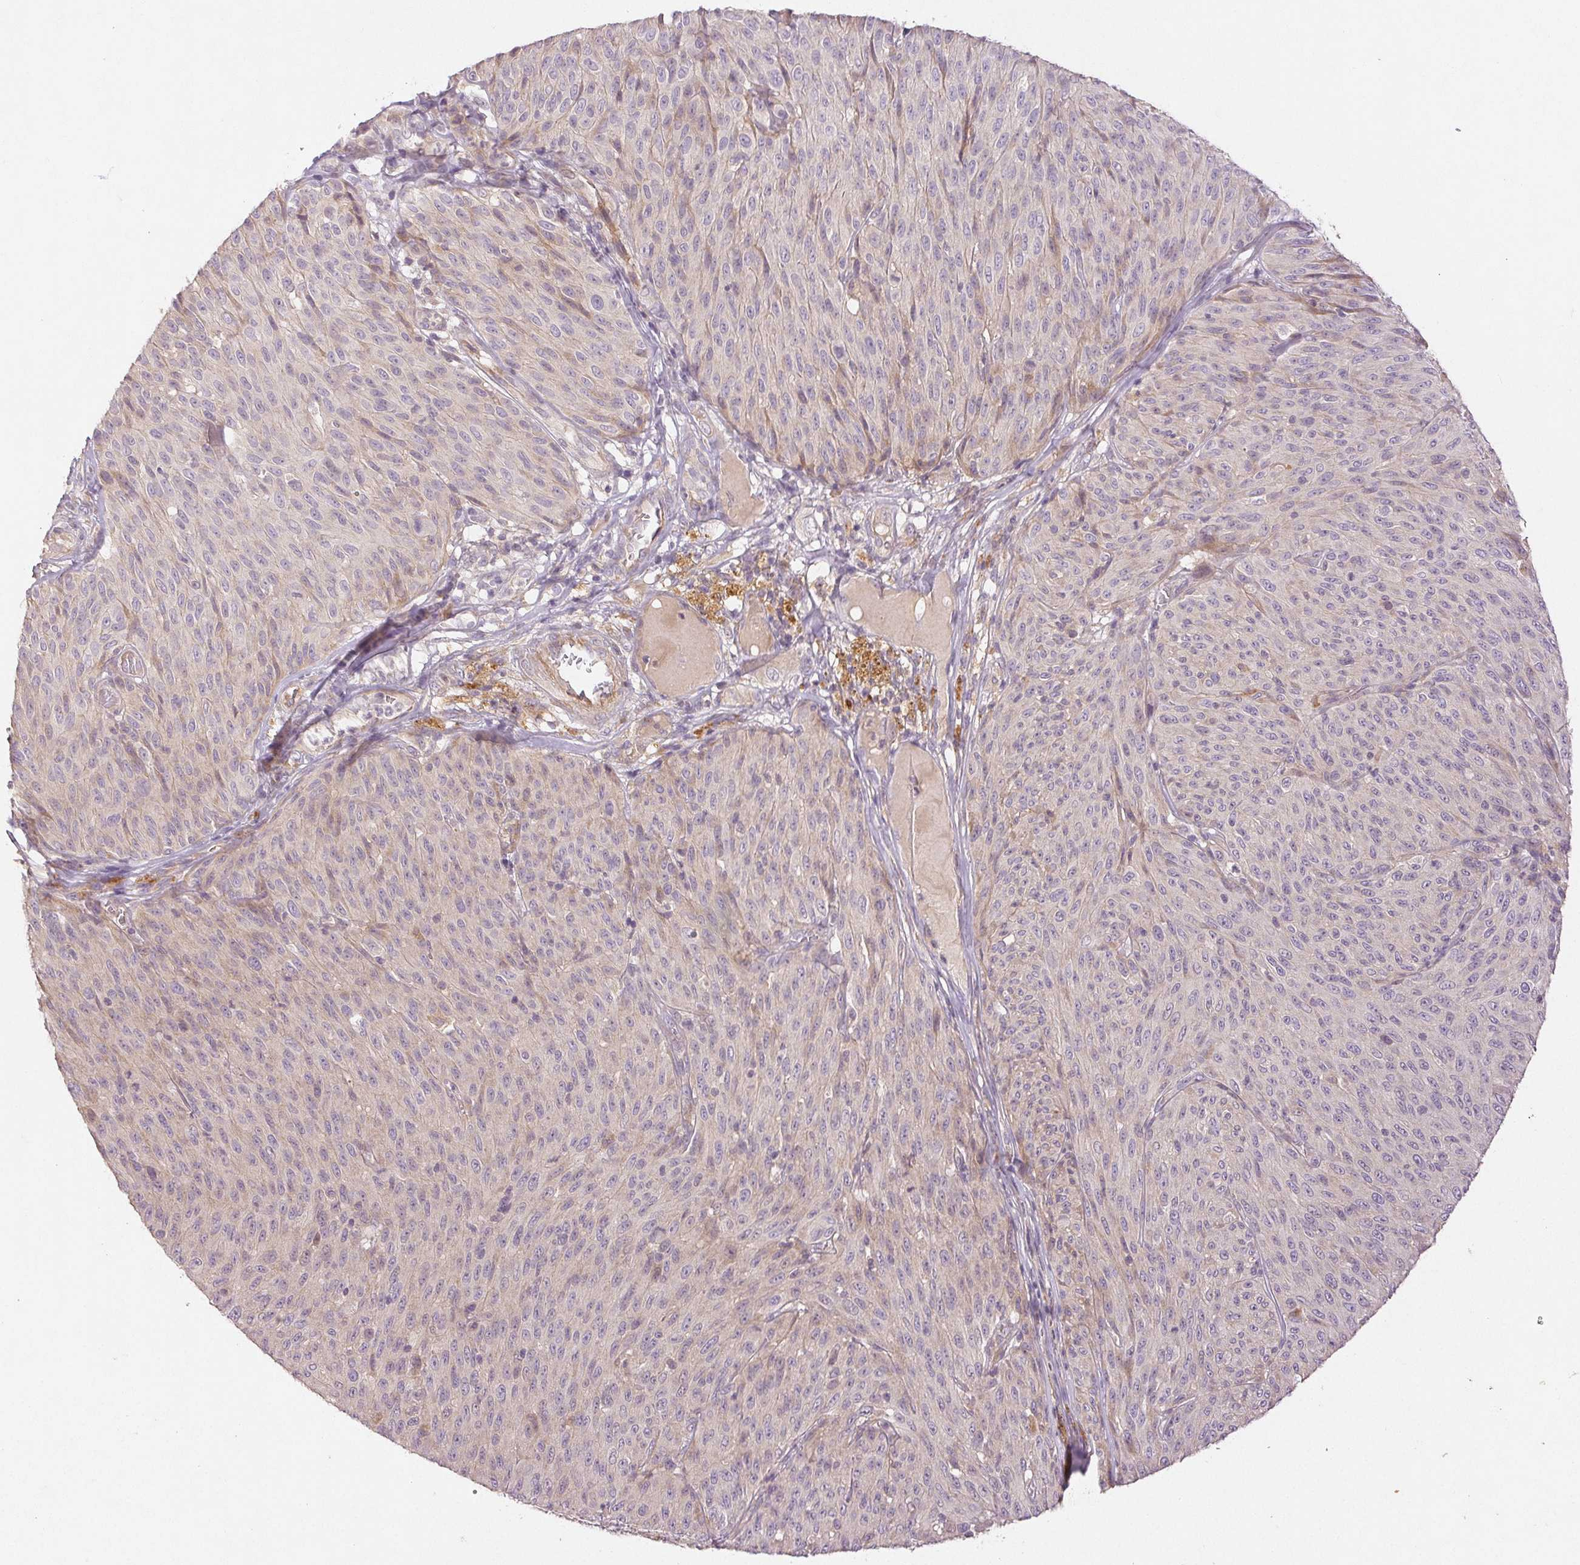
{"staining": {"intensity": "negative", "quantity": "none", "location": "none"}, "tissue": "melanoma", "cell_type": "Tumor cells", "image_type": "cancer", "snomed": [{"axis": "morphology", "description": "Malignant melanoma, NOS"}, {"axis": "topography", "description": "Skin"}], "caption": "Tumor cells show no significant protein staining in malignant melanoma. (Brightfield microscopy of DAB (3,3'-diaminobenzidine) immunohistochemistry at high magnification).", "gene": "YIF1B", "patient": {"sex": "male", "age": 85}}